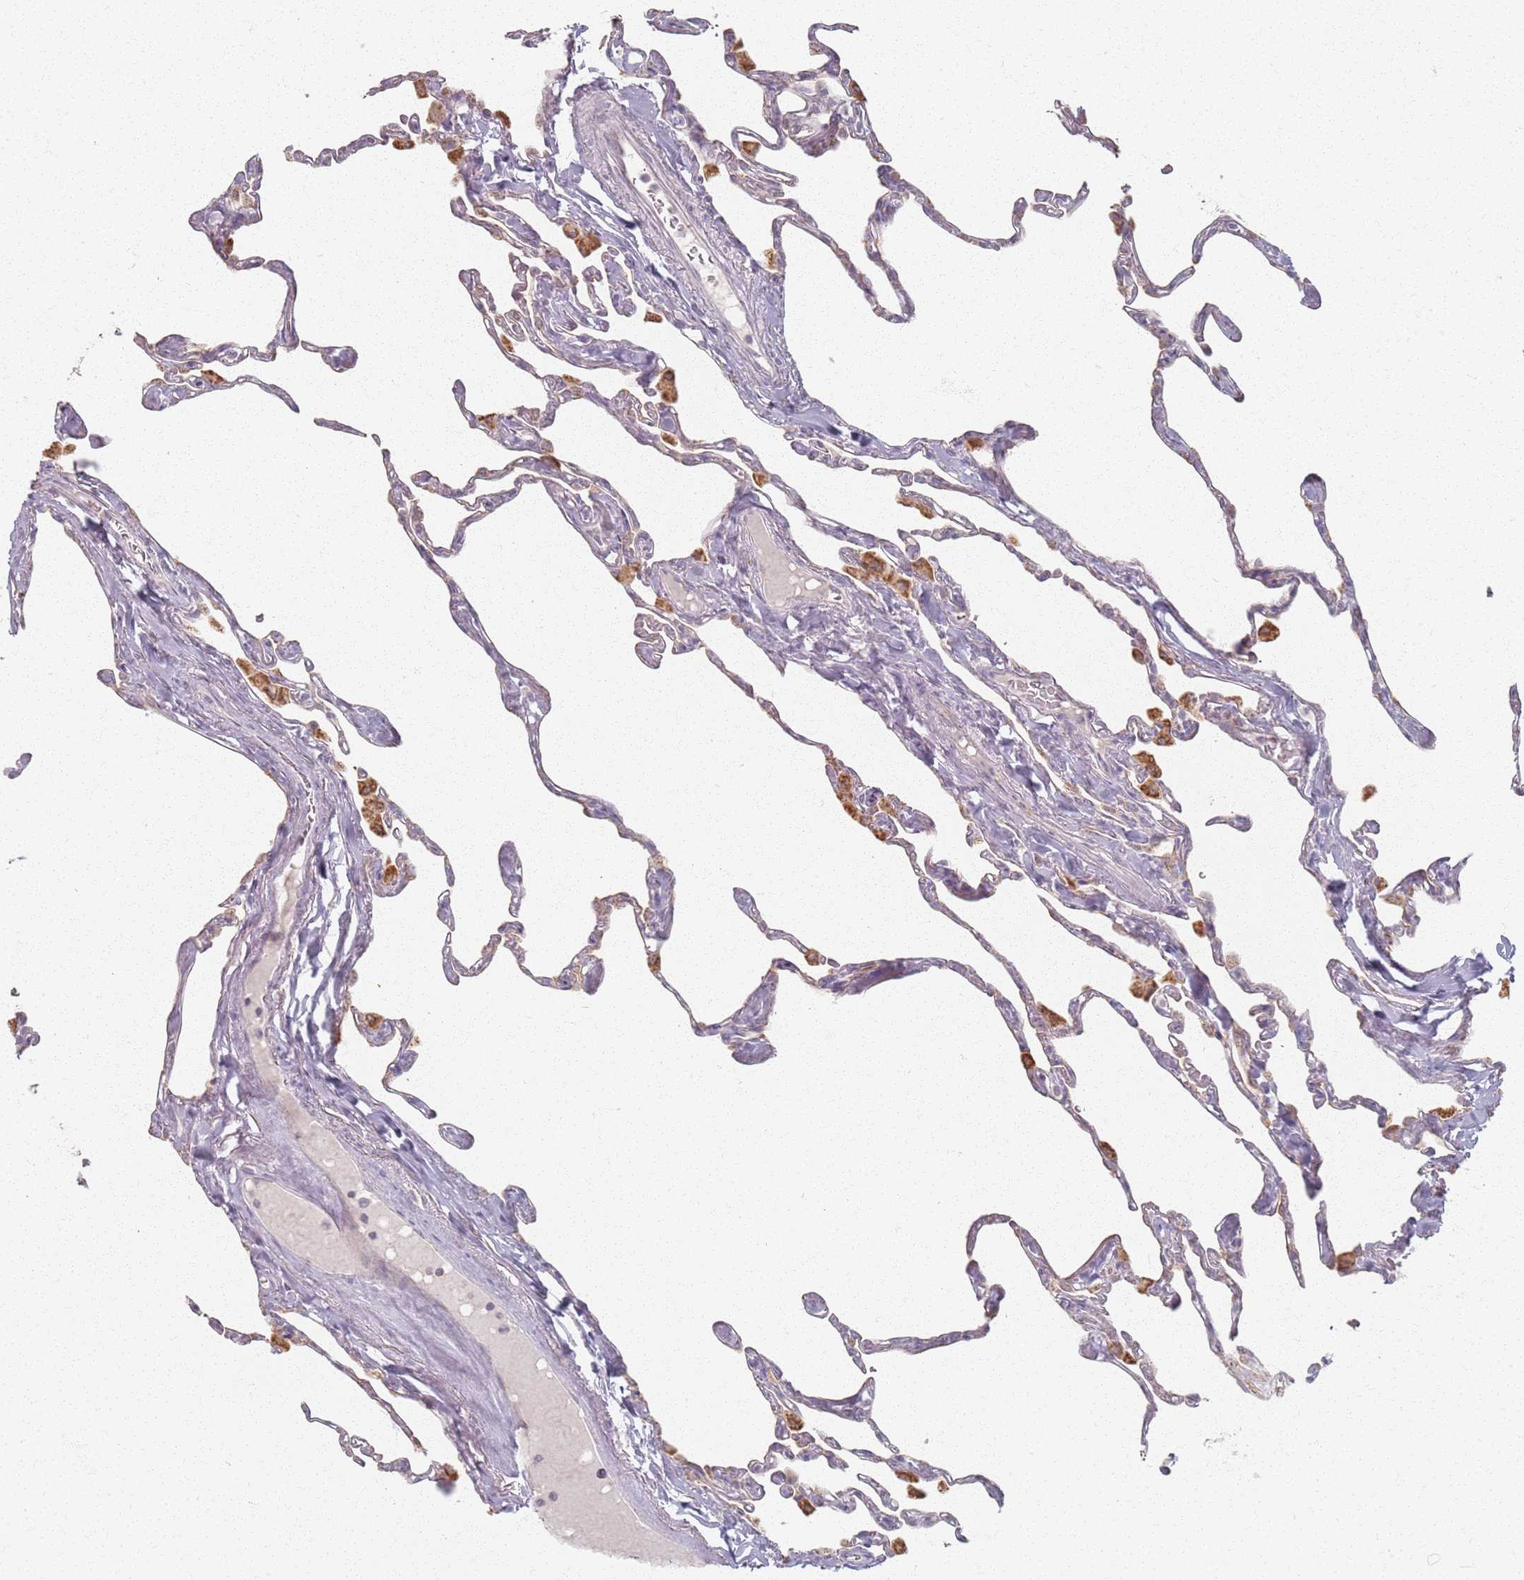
{"staining": {"intensity": "negative", "quantity": "none", "location": "none"}, "tissue": "lung", "cell_type": "Alveolar cells", "image_type": "normal", "snomed": [{"axis": "morphology", "description": "Normal tissue, NOS"}, {"axis": "topography", "description": "Lung"}], "caption": "Benign lung was stained to show a protein in brown. There is no significant positivity in alveolar cells. (DAB (3,3'-diaminobenzidine) IHC, high magnification).", "gene": "PKD2L2", "patient": {"sex": "male", "age": 65}}